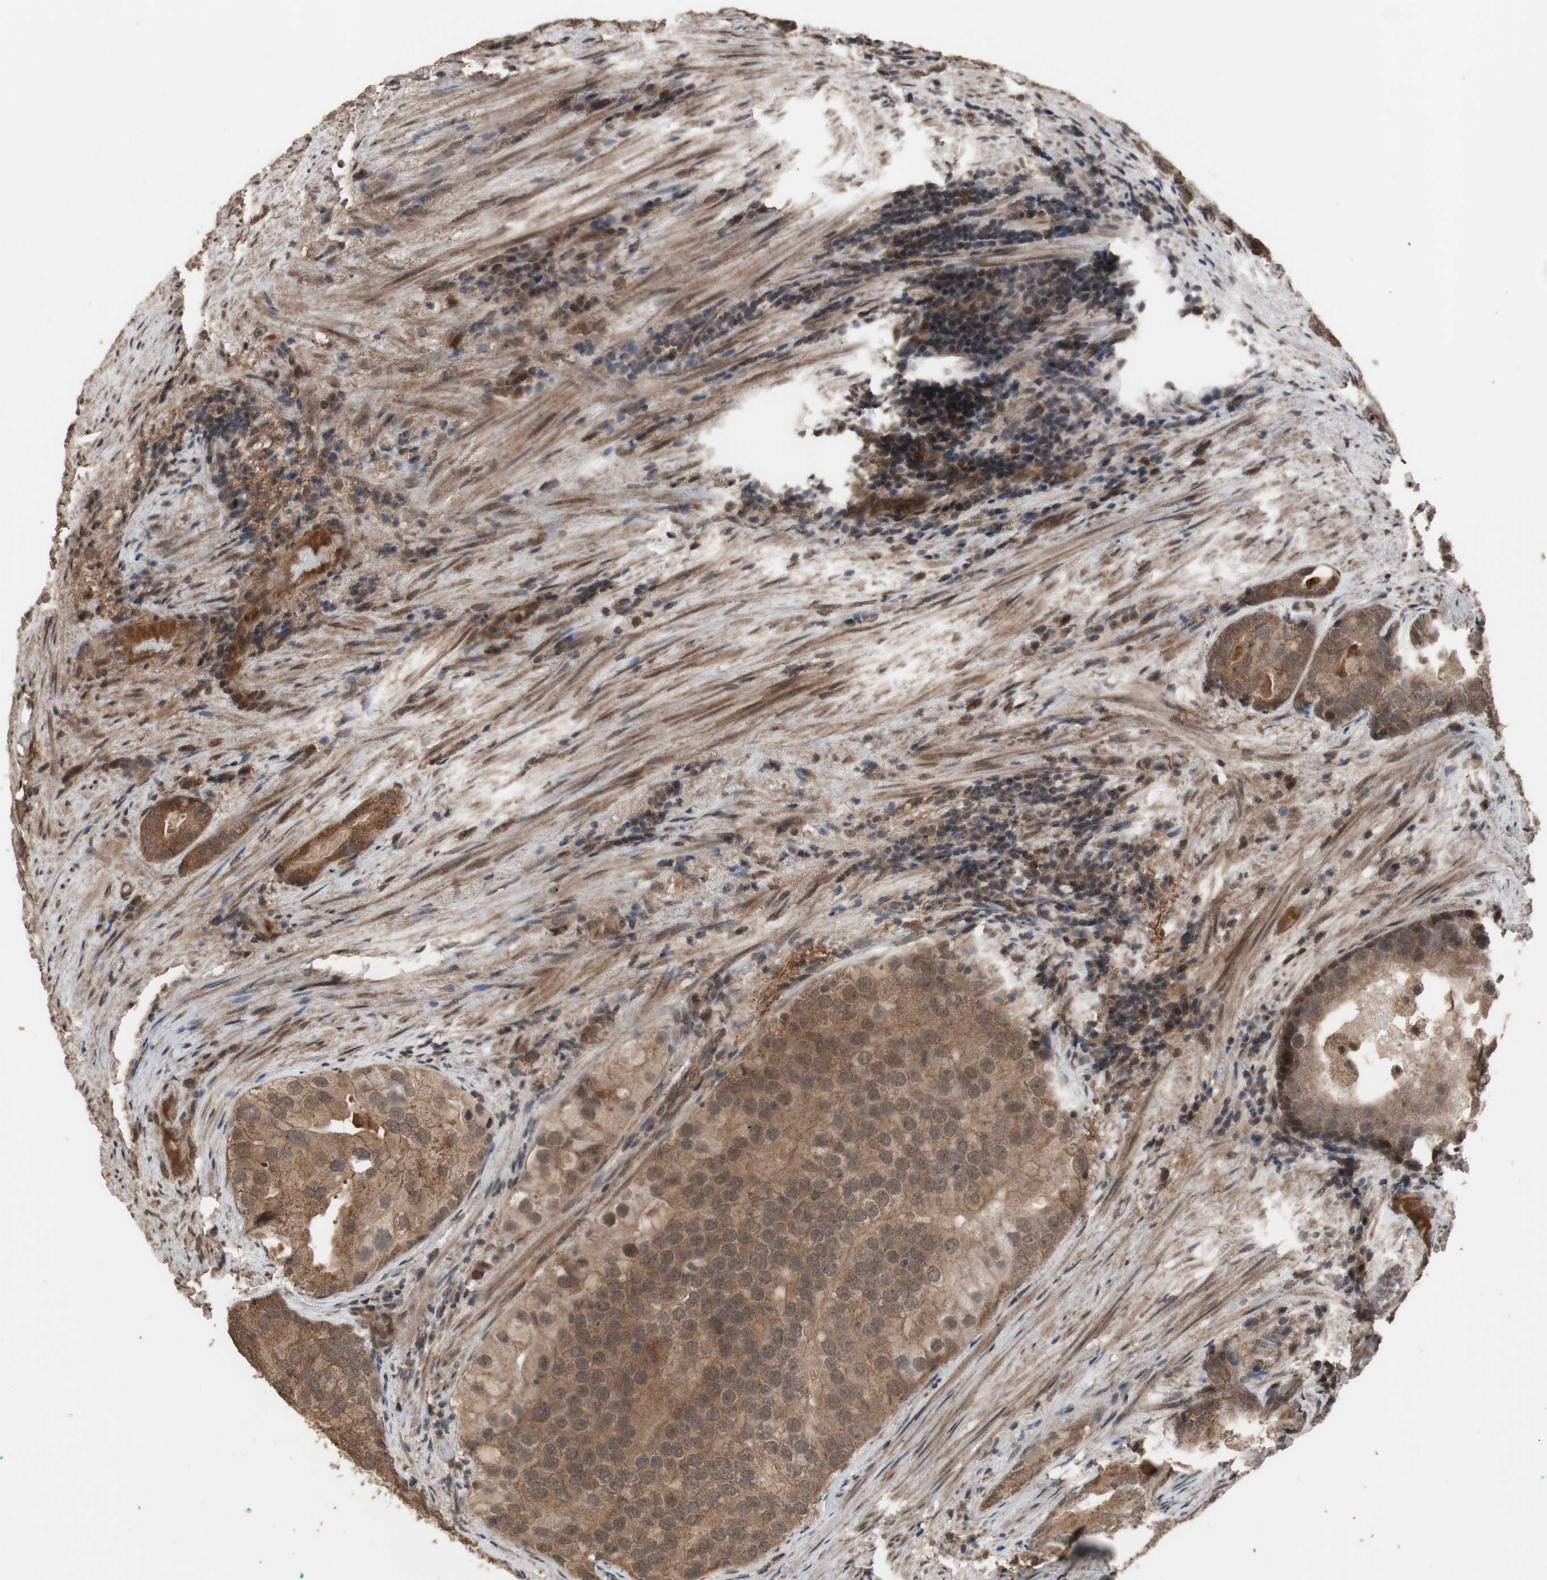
{"staining": {"intensity": "moderate", "quantity": ">75%", "location": "cytoplasmic/membranous"}, "tissue": "prostate cancer", "cell_type": "Tumor cells", "image_type": "cancer", "snomed": [{"axis": "morphology", "description": "Adenocarcinoma, High grade"}, {"axis": "topography", "description": "Prostate"}], "caption": "Immunohistochemistry (IHC) (DAB) staining of human prostate cancer (high-grade adenocarcinoma) shows moderate cytoplasmic/membranous protein positivity in approximately >75% of tumor cells.", "gene": "KANSL1", "patient": {"sex": "male", "age": 66}}